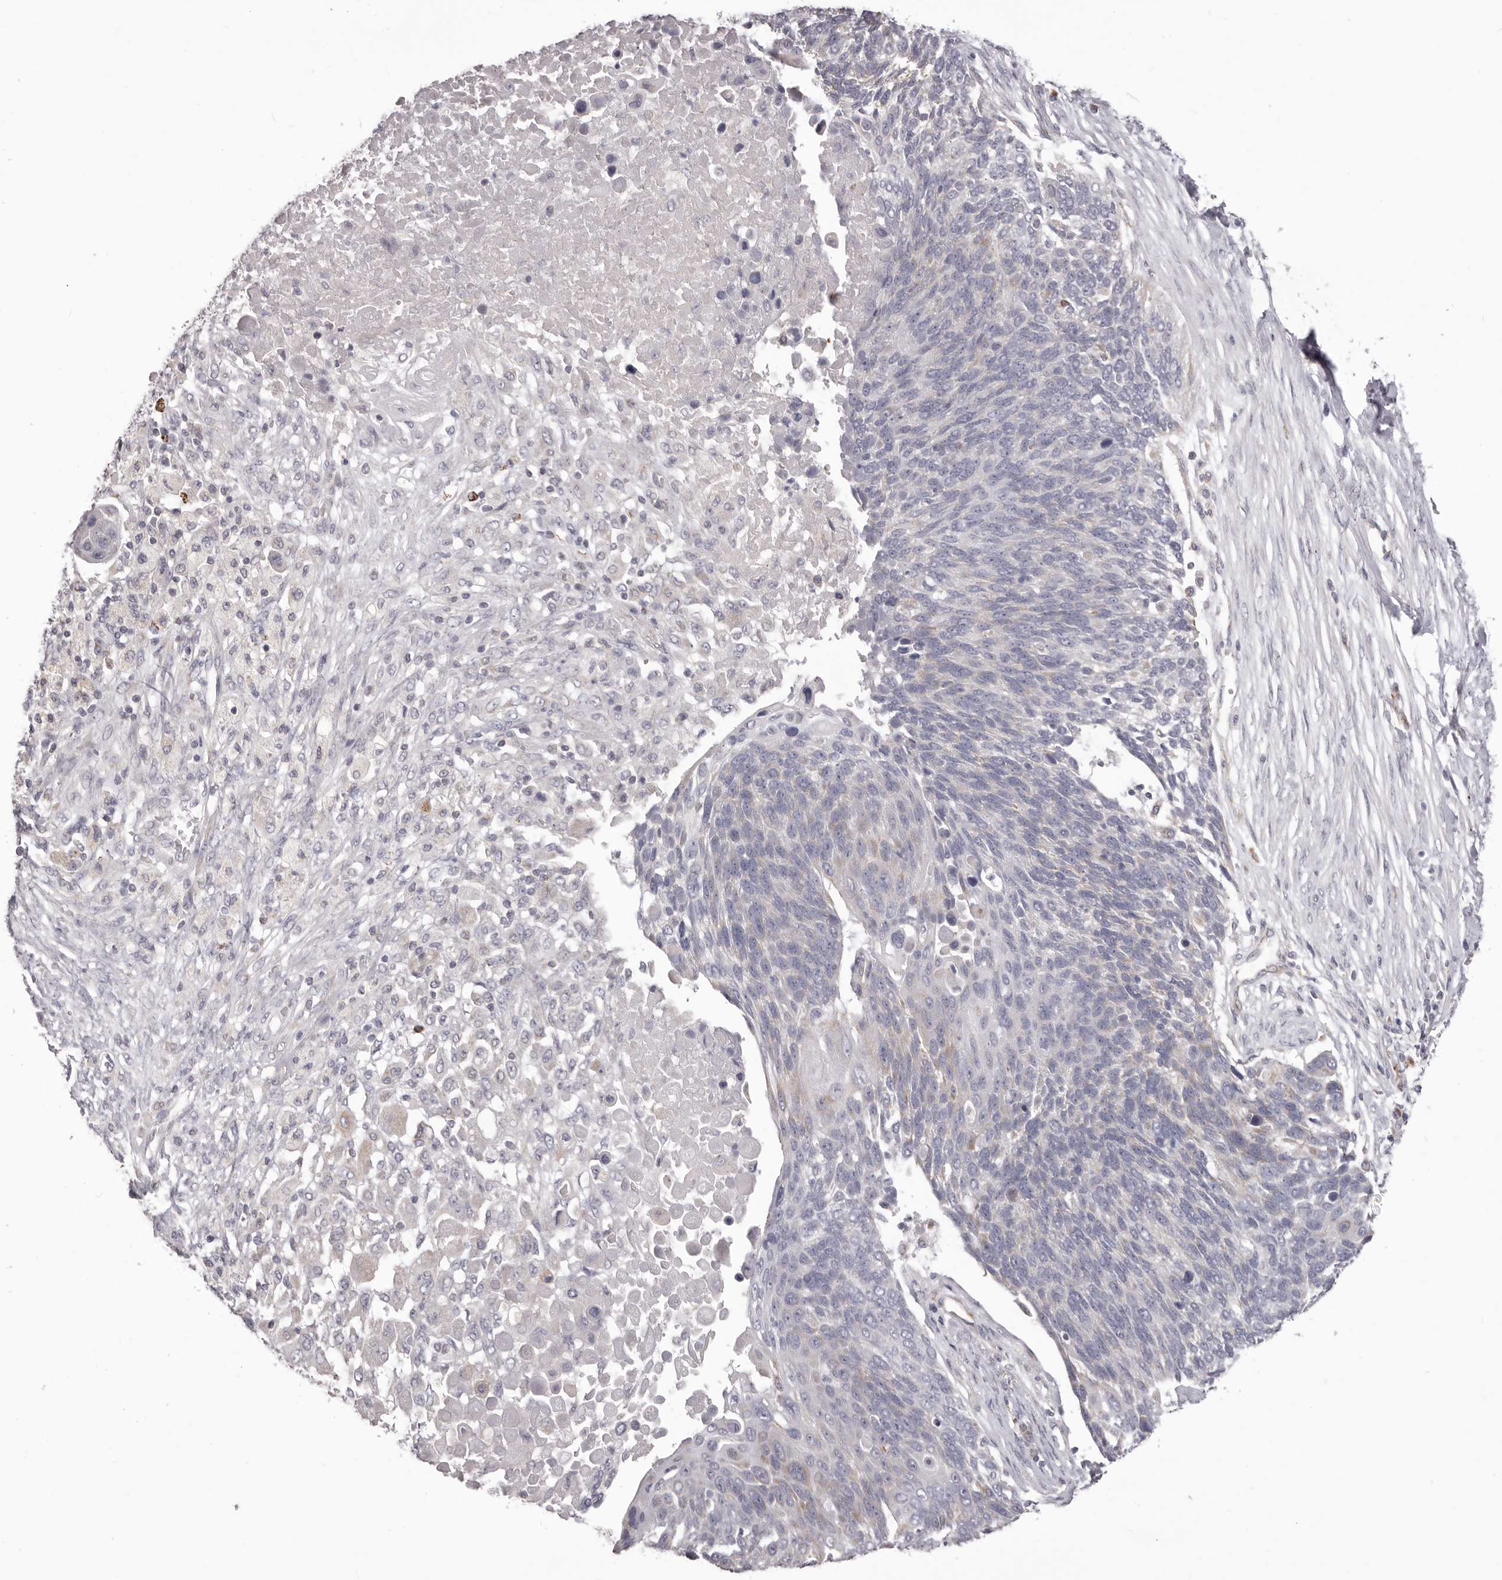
{"staining": {"intensity": "negative", "quantity": "none", "location": "none"}, "tissue": "lung cancer", "cell_type": "Tumor cells", "image_type": "cancer", "snomed": [{"axis": "morphology", "description": "Squamous cell carcinoma, NOS"}, {"axis": "topography", "description": "Lung"}], "caption": "This is an IHC image of human squamous cell carcinoma (lung). There is no positivity in tumor cells.", "gene": "PRMT2", "patient": {"sex": "male", "age": 66}}